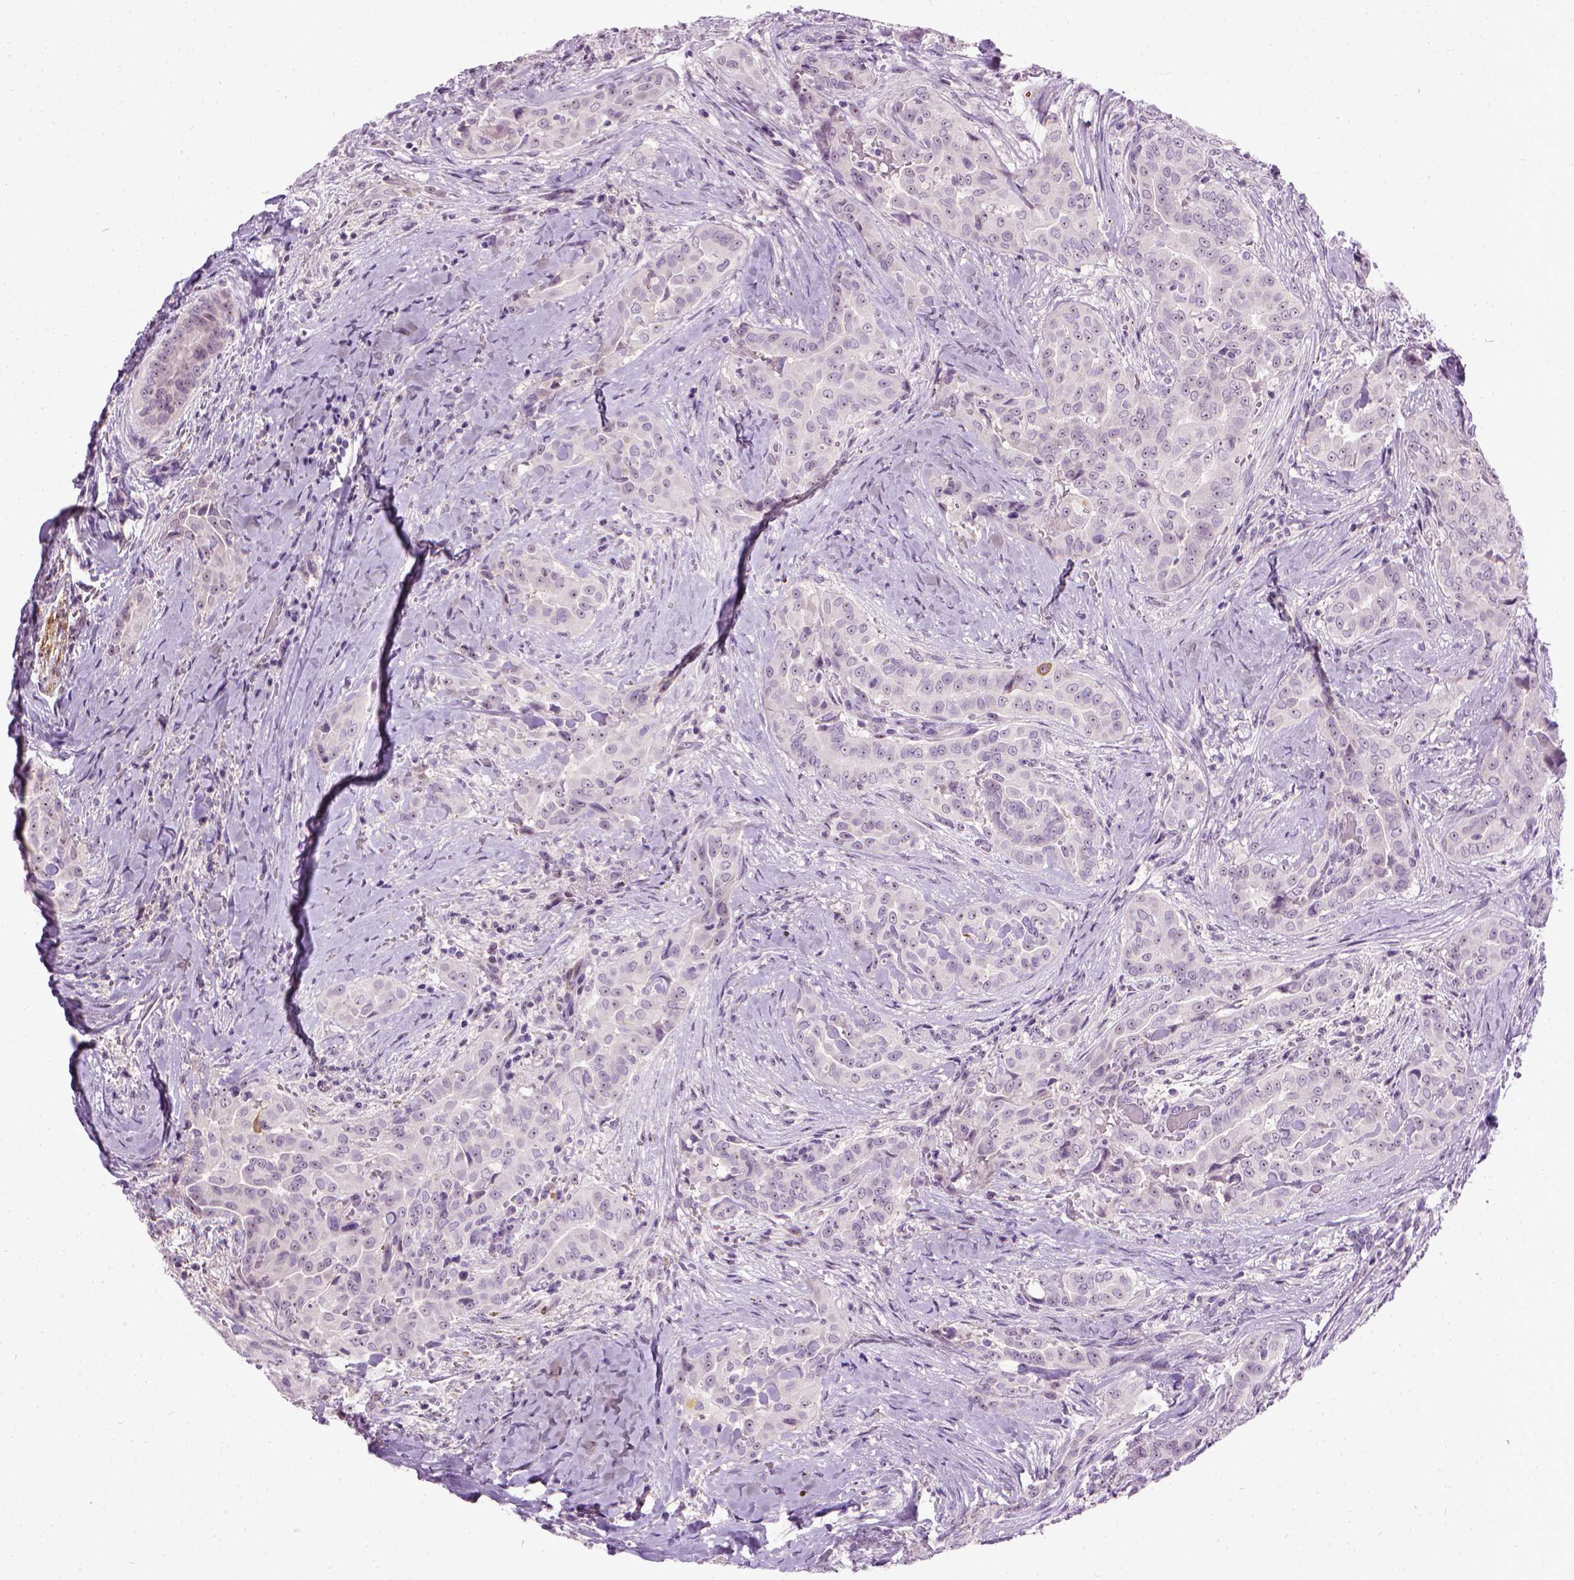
{"staining": {"intensity": "negative", "quantity": "none", "location": "none"}, "tissue": "thyroid cancer", "cell_type": "Tumor cells", "image_type": "cancer", "snomed": [{"axis": "morphology", "description": "Papillary adenocarcinoma, NOS"}, {"axis": "morphology", "description": "Papillary adenoma metastatic"}, {"axis": "topography", "description": "Thyroid gland"}], "caption": "IHC photomicrograph of neoplastic tissue: papillary adenocarcinoma (thyroid) stained with DAB (3,3'-diaminobenzidine) demonstrates no significant protein staining in tumor cells.", "gene": "MAPT", "patient": {"sex": "female", "age": 50}}